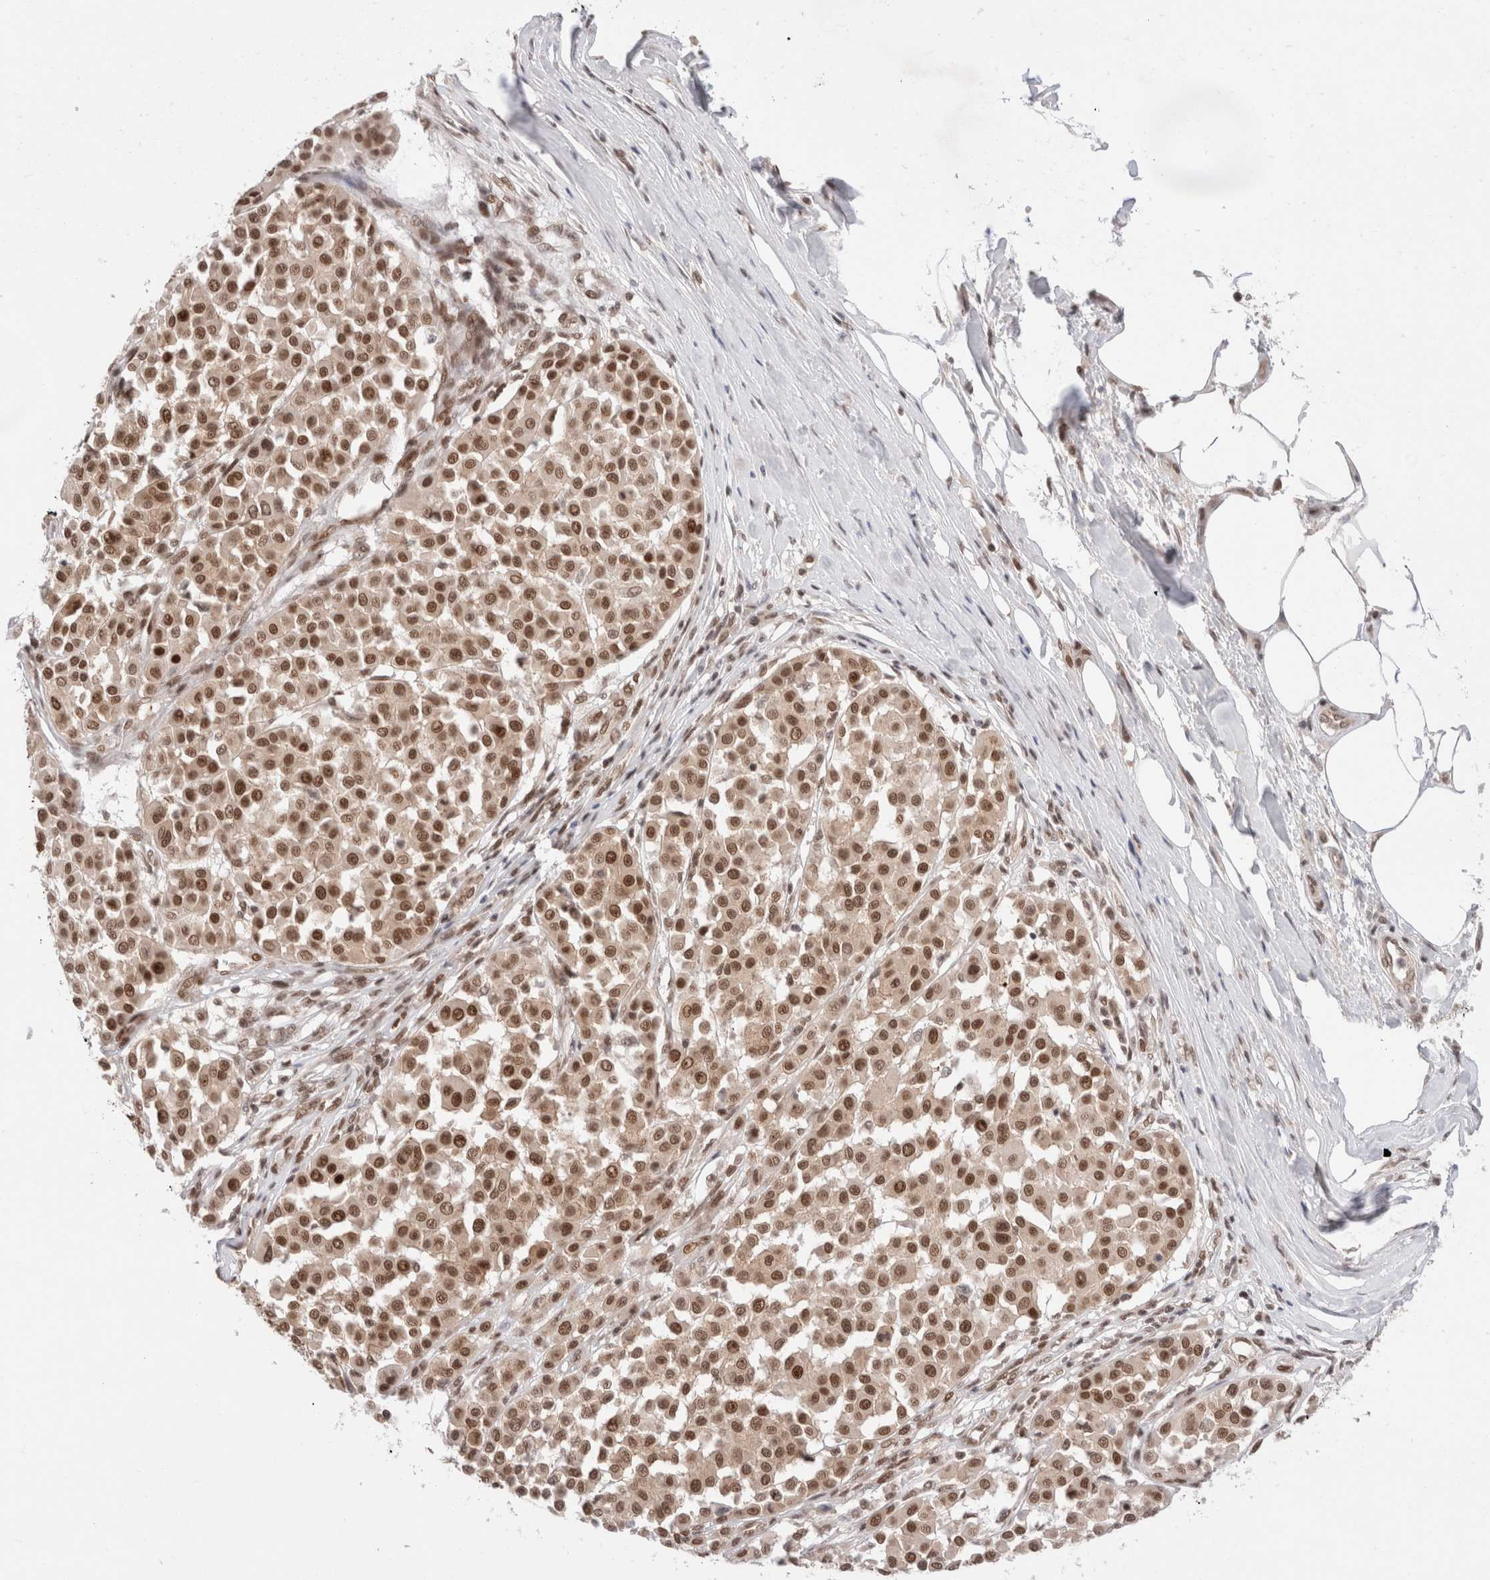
{"staining": {"intensity": "moderate", "quantity": ">75%", "location": "nuclear"}, "tissue": "melanoma", "cell_type": "Tumor cells", "image_type": "cancer", "snomed": [{"axis": "morphology", "description": "Malignant melanoma, Metastatic site"}, {"axis": "topography", "description": "Soft tissue"}], "caption": "Malignant melanoma (metastatic site) was stained to show a protein in brown. There is medium levels of moderate nuclear positivity in about >75% of tumor cells. (Brightfield microscopy of DAB IHC at high magnification).", "gene": "GATAD2A", "patient": {"sex": "male", "age": 41}}